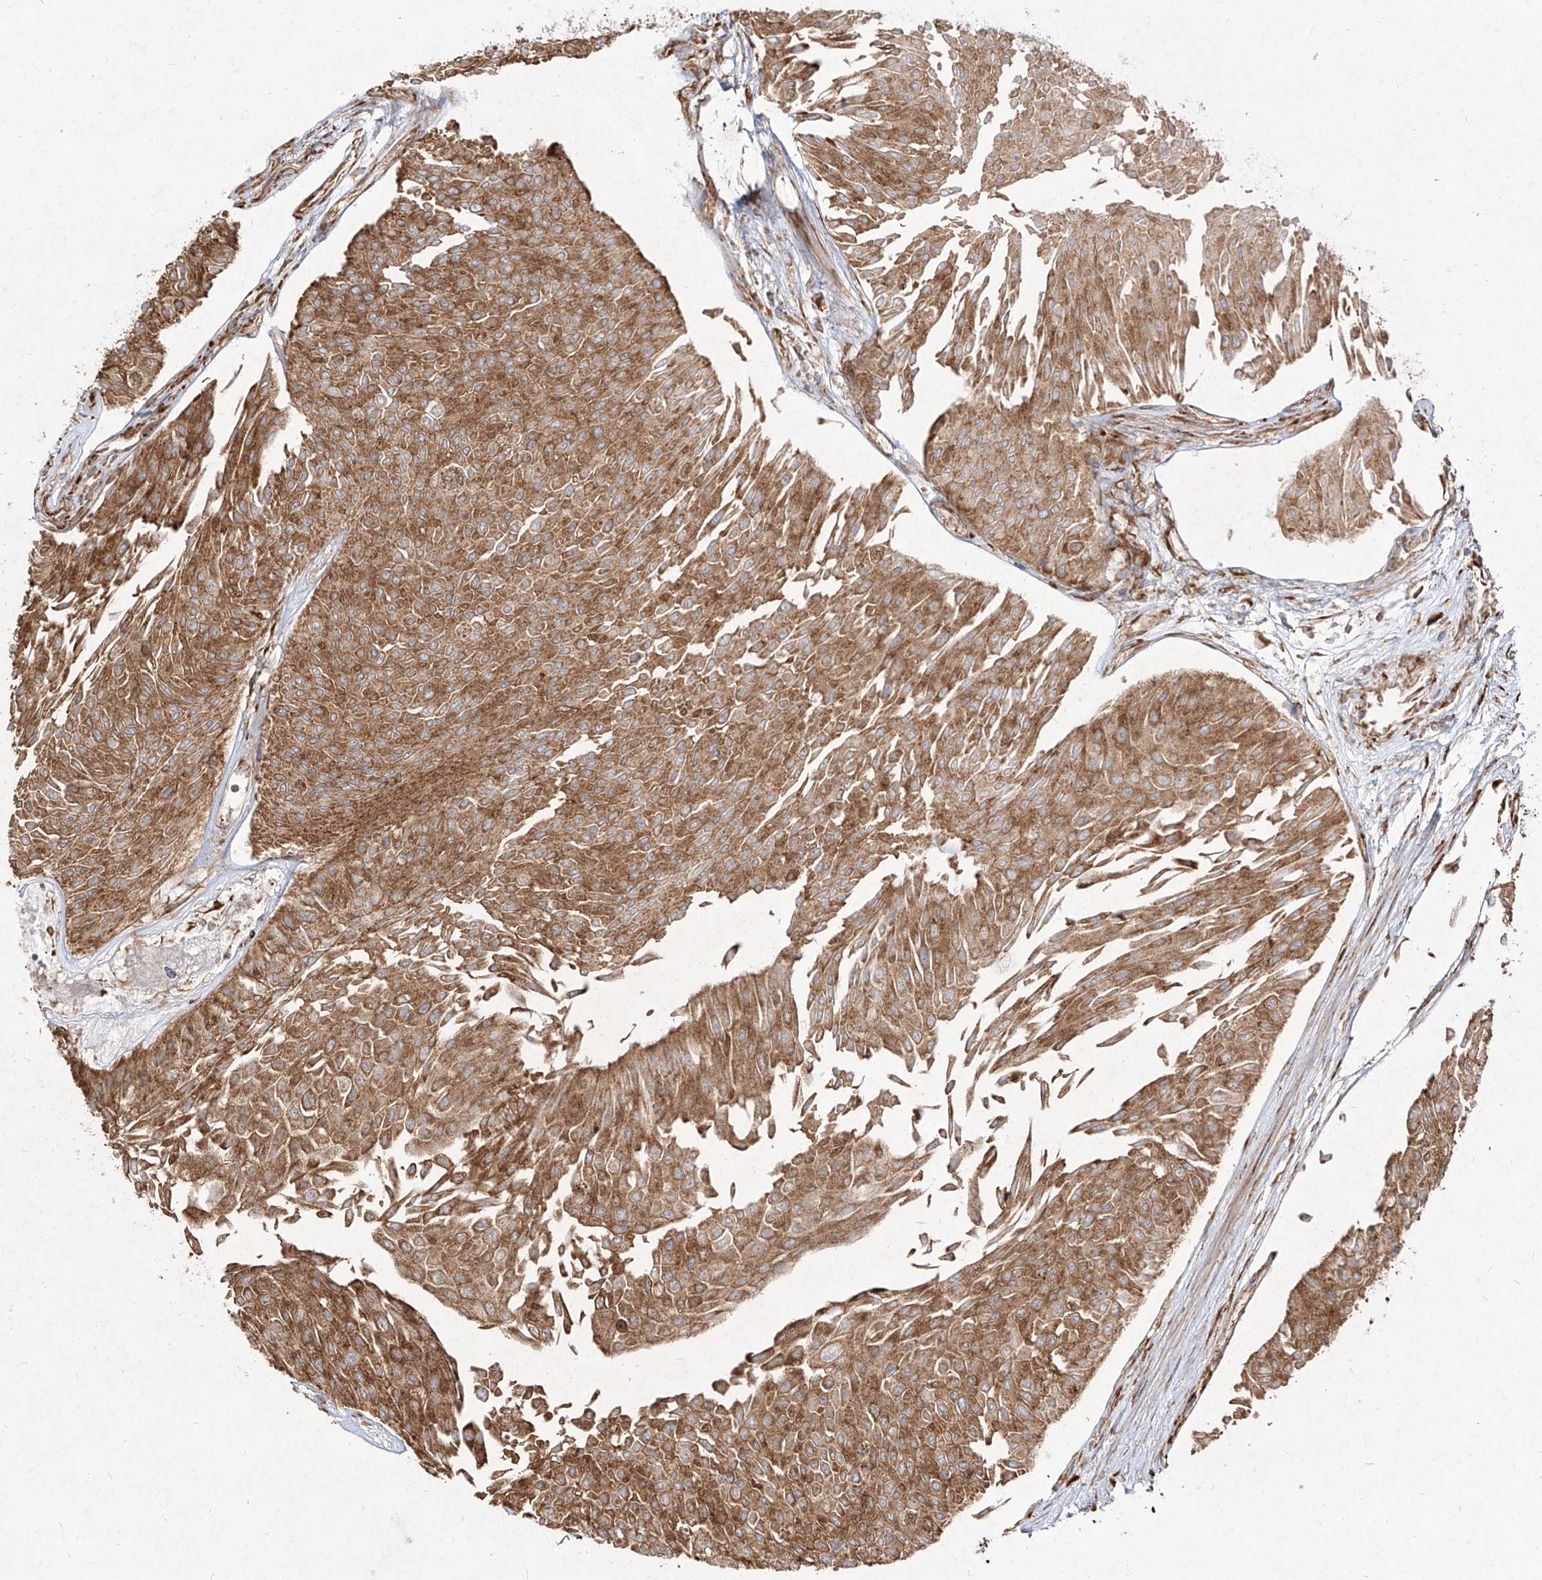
{"staining": {"intensity": "moderate", "quantity": ">75%", "location": "cytoplasmic/membranous"}, "tissue": "urothelial cancer", "cell_type": "Tumor cells", "image_type": "cancer", "snomed": [{"axis": "morphology", "description": "Urothelial carcinoma, Low grade"}, {"axis": "topography", "description": "Urinary bladder"}], "caption": "There is medium levels of moderate cytoplasmic/membranous staining in tumor cells of urothelial cancer, as demonstrated by immunohistochemical staining (brown color).", "gene": "RPS25", "patient": {"sex": "male", "age": 67}}